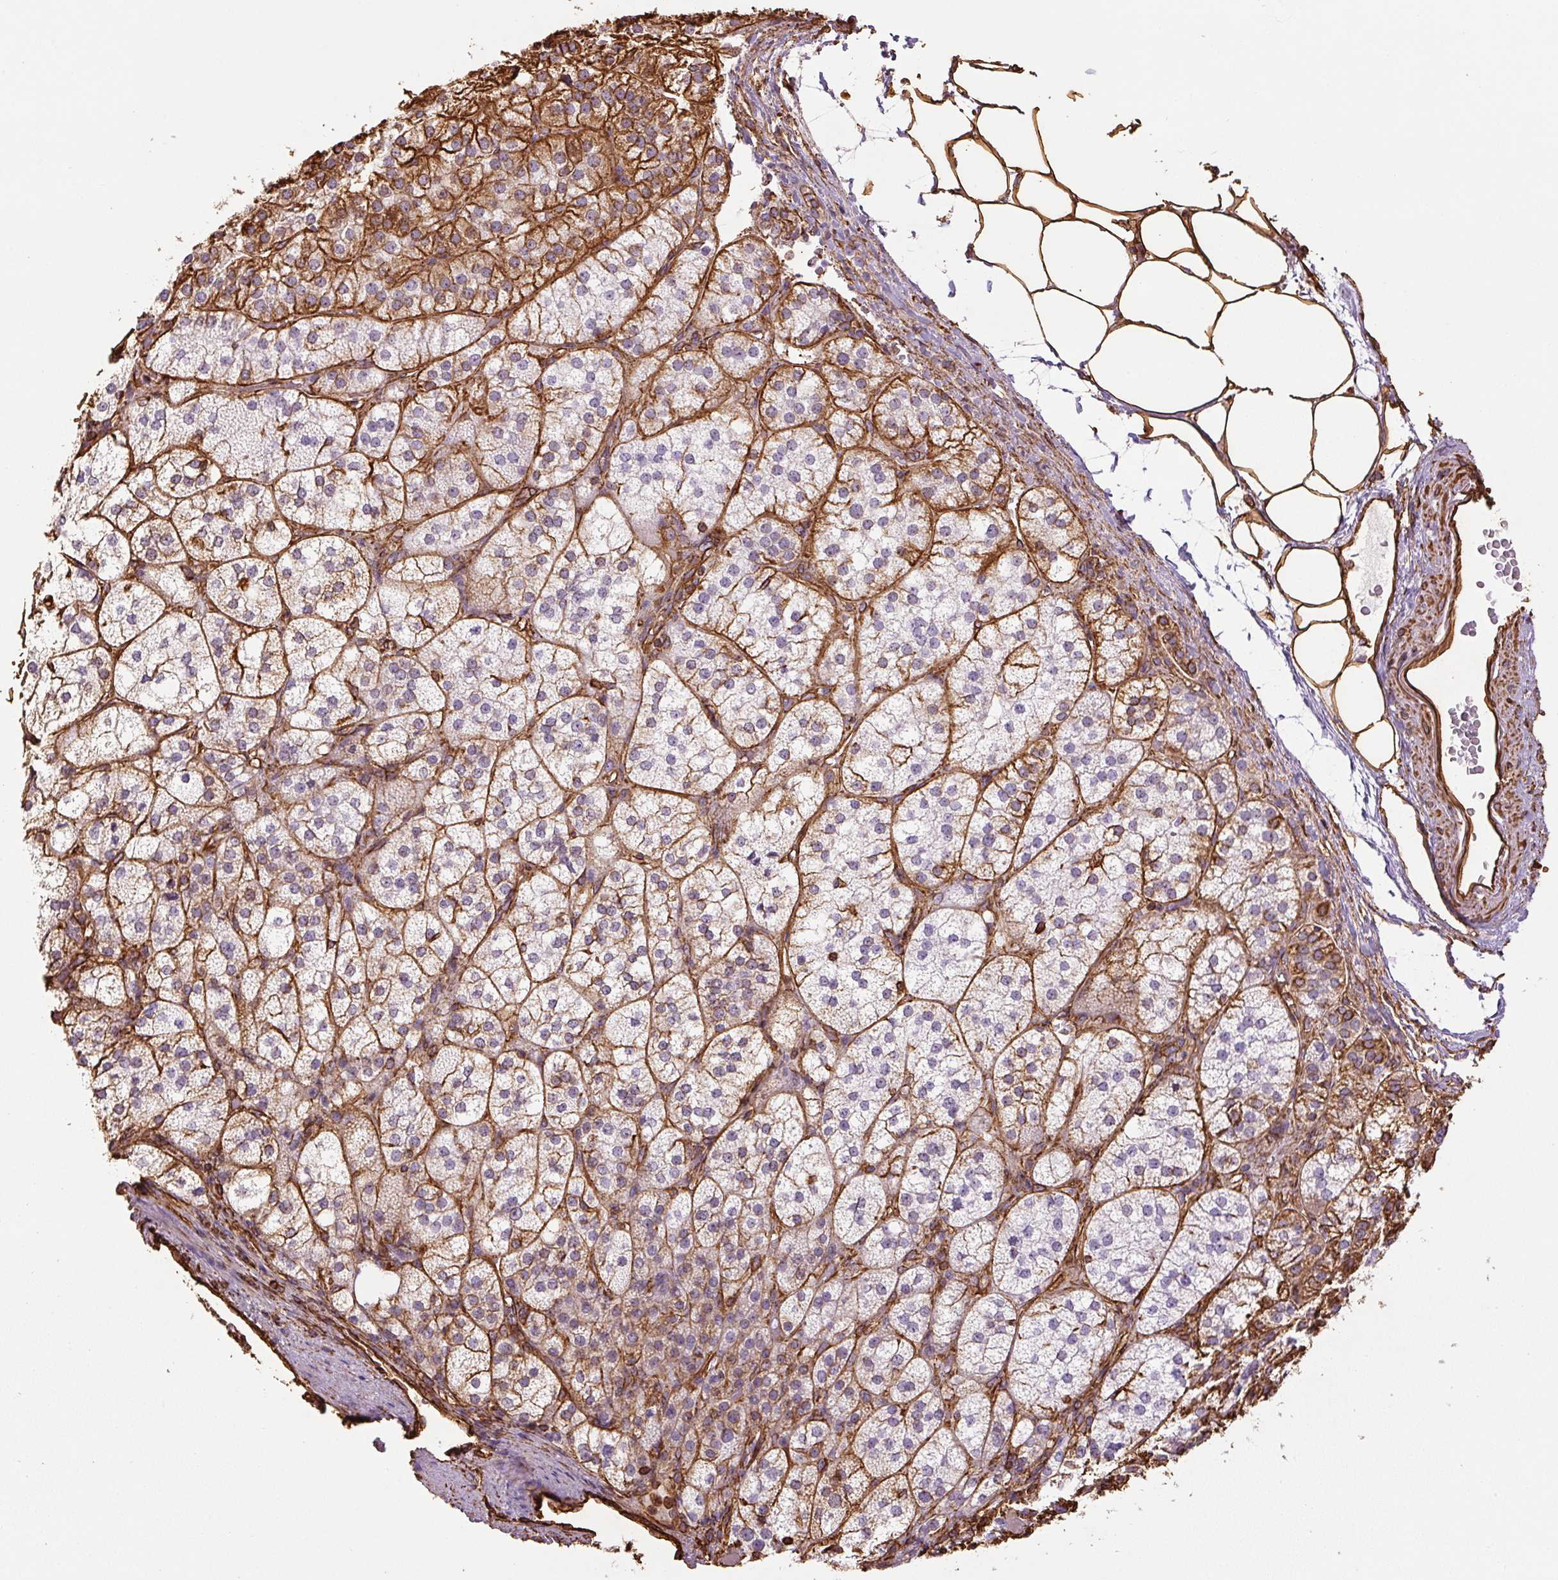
{"staining": {"intensity": "strong", "quantity": "<25%", "location": "cytoplasmic/membranous"}, "tissue": "adrenal gland", "cell_type": "Glandular cells", "image_type": "normal", "snomed": [{"axis": "morphology", "description": "Normal tissue, NOS"}, {"axis": "topography", "description": "Adrenal gland"}], "caption": "The histopathology image reveals immunohistochemical staining of normal adrenal gland. There is strong cytoplasmic/membranous staining is present in approximately <25% of glandular cells. Using DAB (brown) and hematoxylin (blue) stains, captured at high magnification using brightfield microscopy.", "gene": "VIM", "patient": {"sex": "female", "age": 60}}